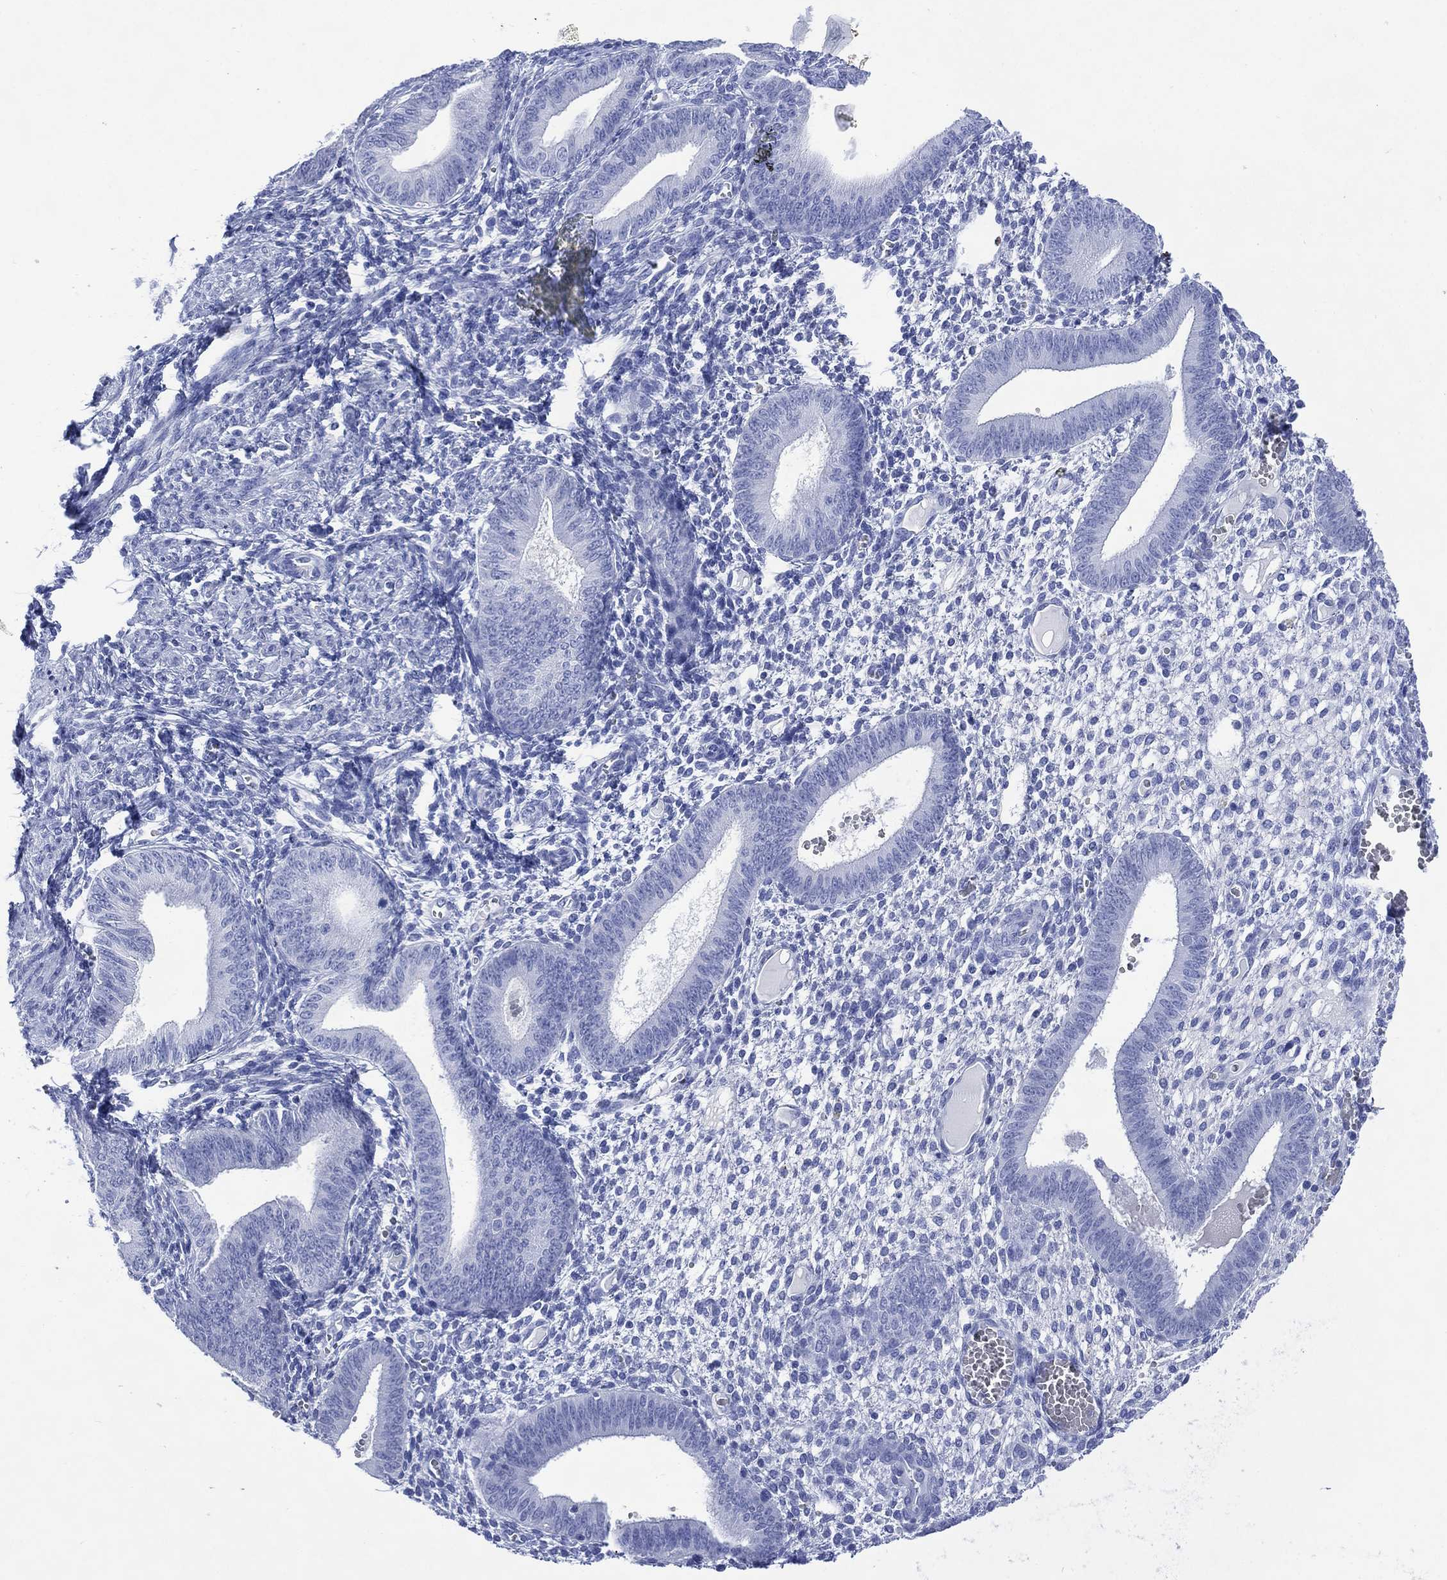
{"staining": {"intensity": "negative", "quantity": "none", "location": "none"}, "tissue": "endometrium", "cell_type": "Cells in endometrial stroma", "image_type": "normal", "snomed": [{"axis": "morphology", "description": "Normal tissue, NOS"}, {"axis": "topography", "description": "Endometrium"}], "caption": "IHC image of normal human endometrium stained for a protein (brown), which demonstrates no expression in cells in endometrial stroma. Brightfield microscopy of immunohistochemistry (IHC) stained with DAB (3,3'-diaminobenzidine) (brown) and hematoxylin (blue), captured at high magnification.", "gene": "SHCBP1L", "patient": {"sex": "female", "age": 42}}